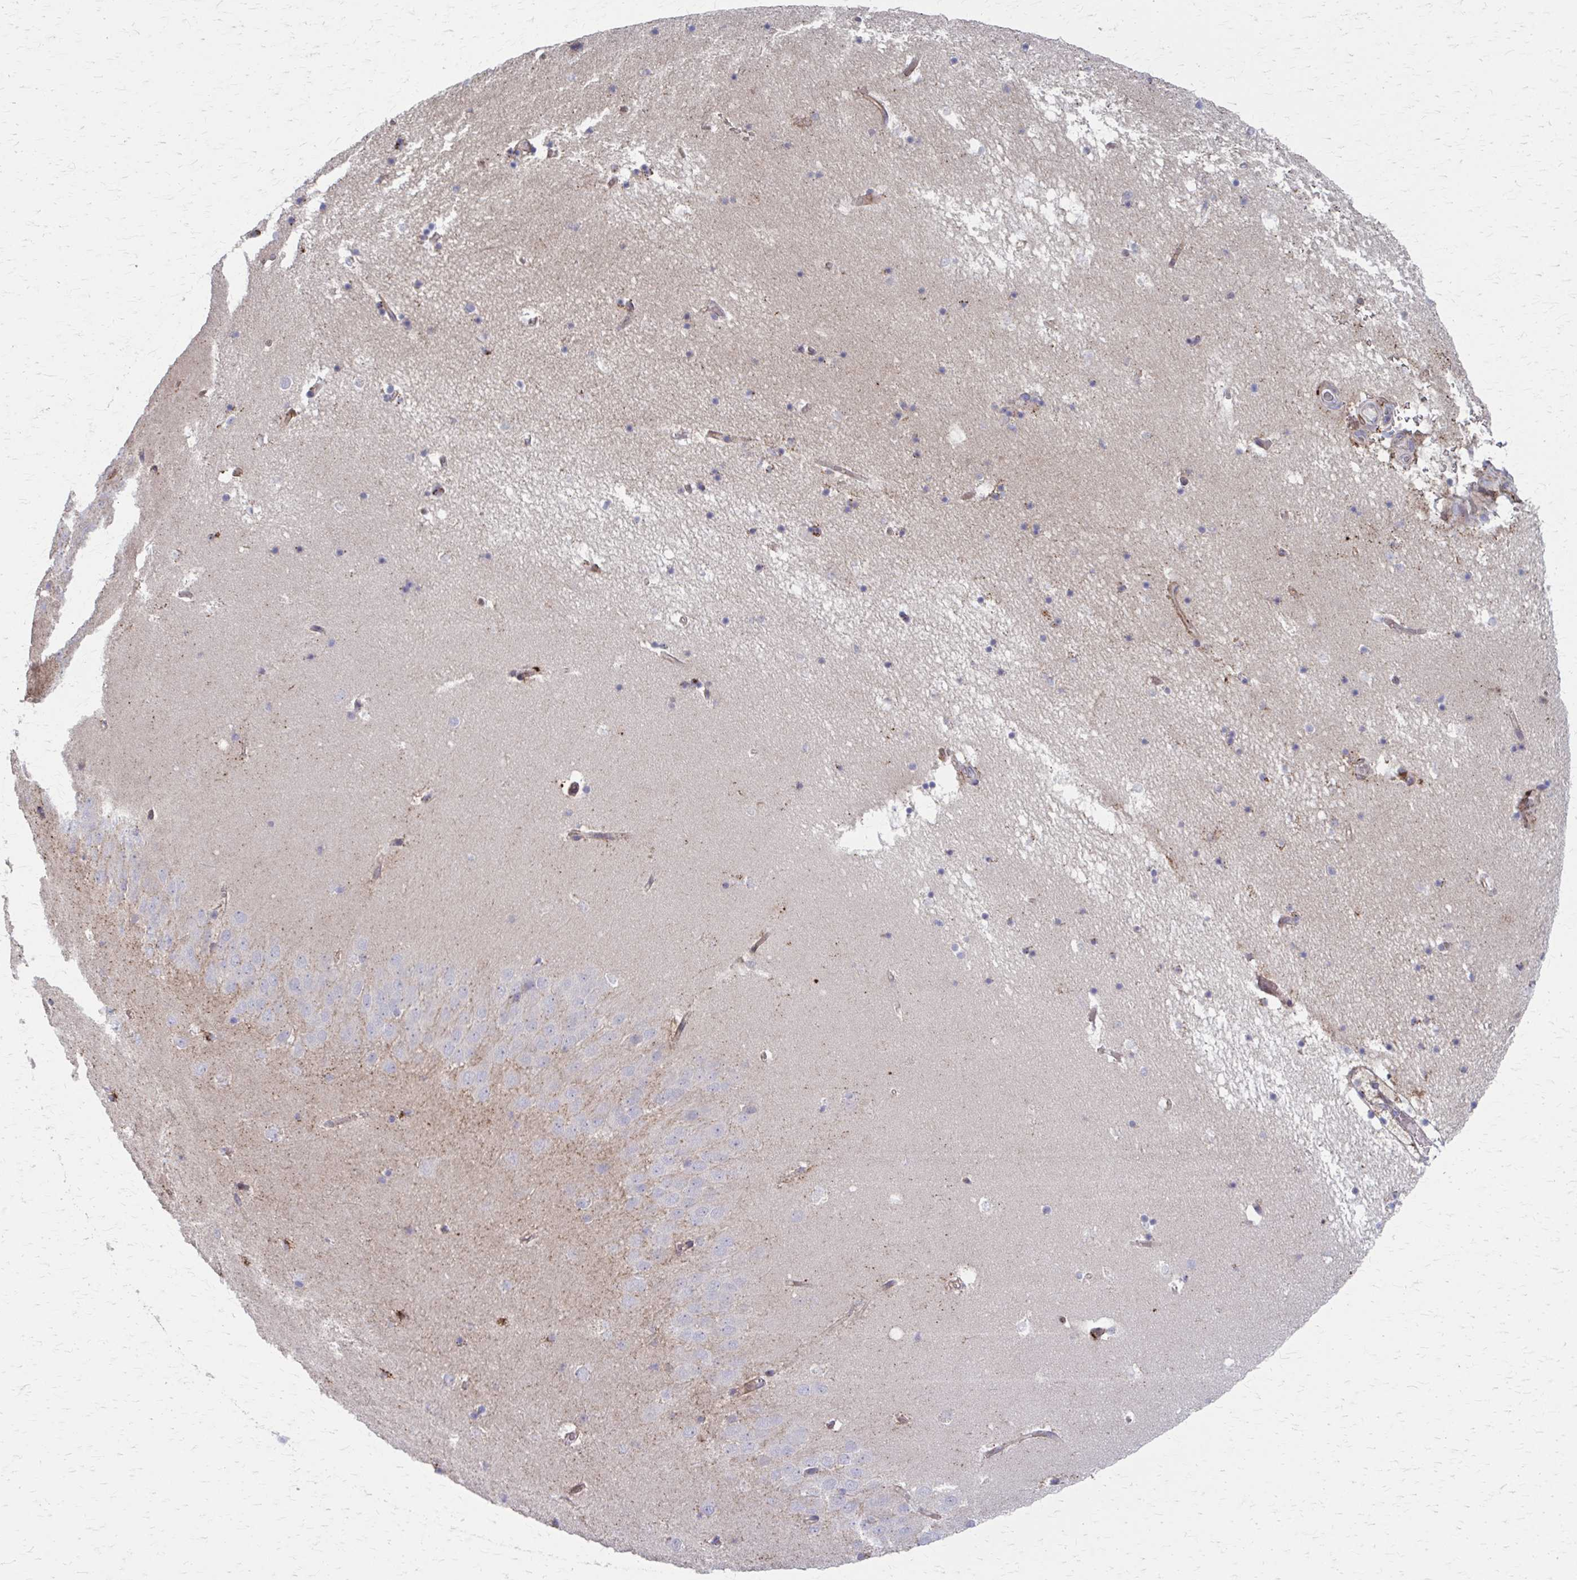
{"staining": {"intensity": "negative", "quantity": "none", "location": "none"}, "tissue": "hippocampus", "cell_type": "Glial cells", "image_type": "normal", "snomed": [{"axis": "morphology", "description": "Normal tissue, NOS"}, {"axis": "topography", "description": "Hippocampus"}], "caption": "A high-resolution image shows immunohistochemistry staining of unremarkable hippocampus, which exhibits no significant positivity in glial cells.", "gene": "MMP14", "patient": {"sex": "male", "age": 58}}